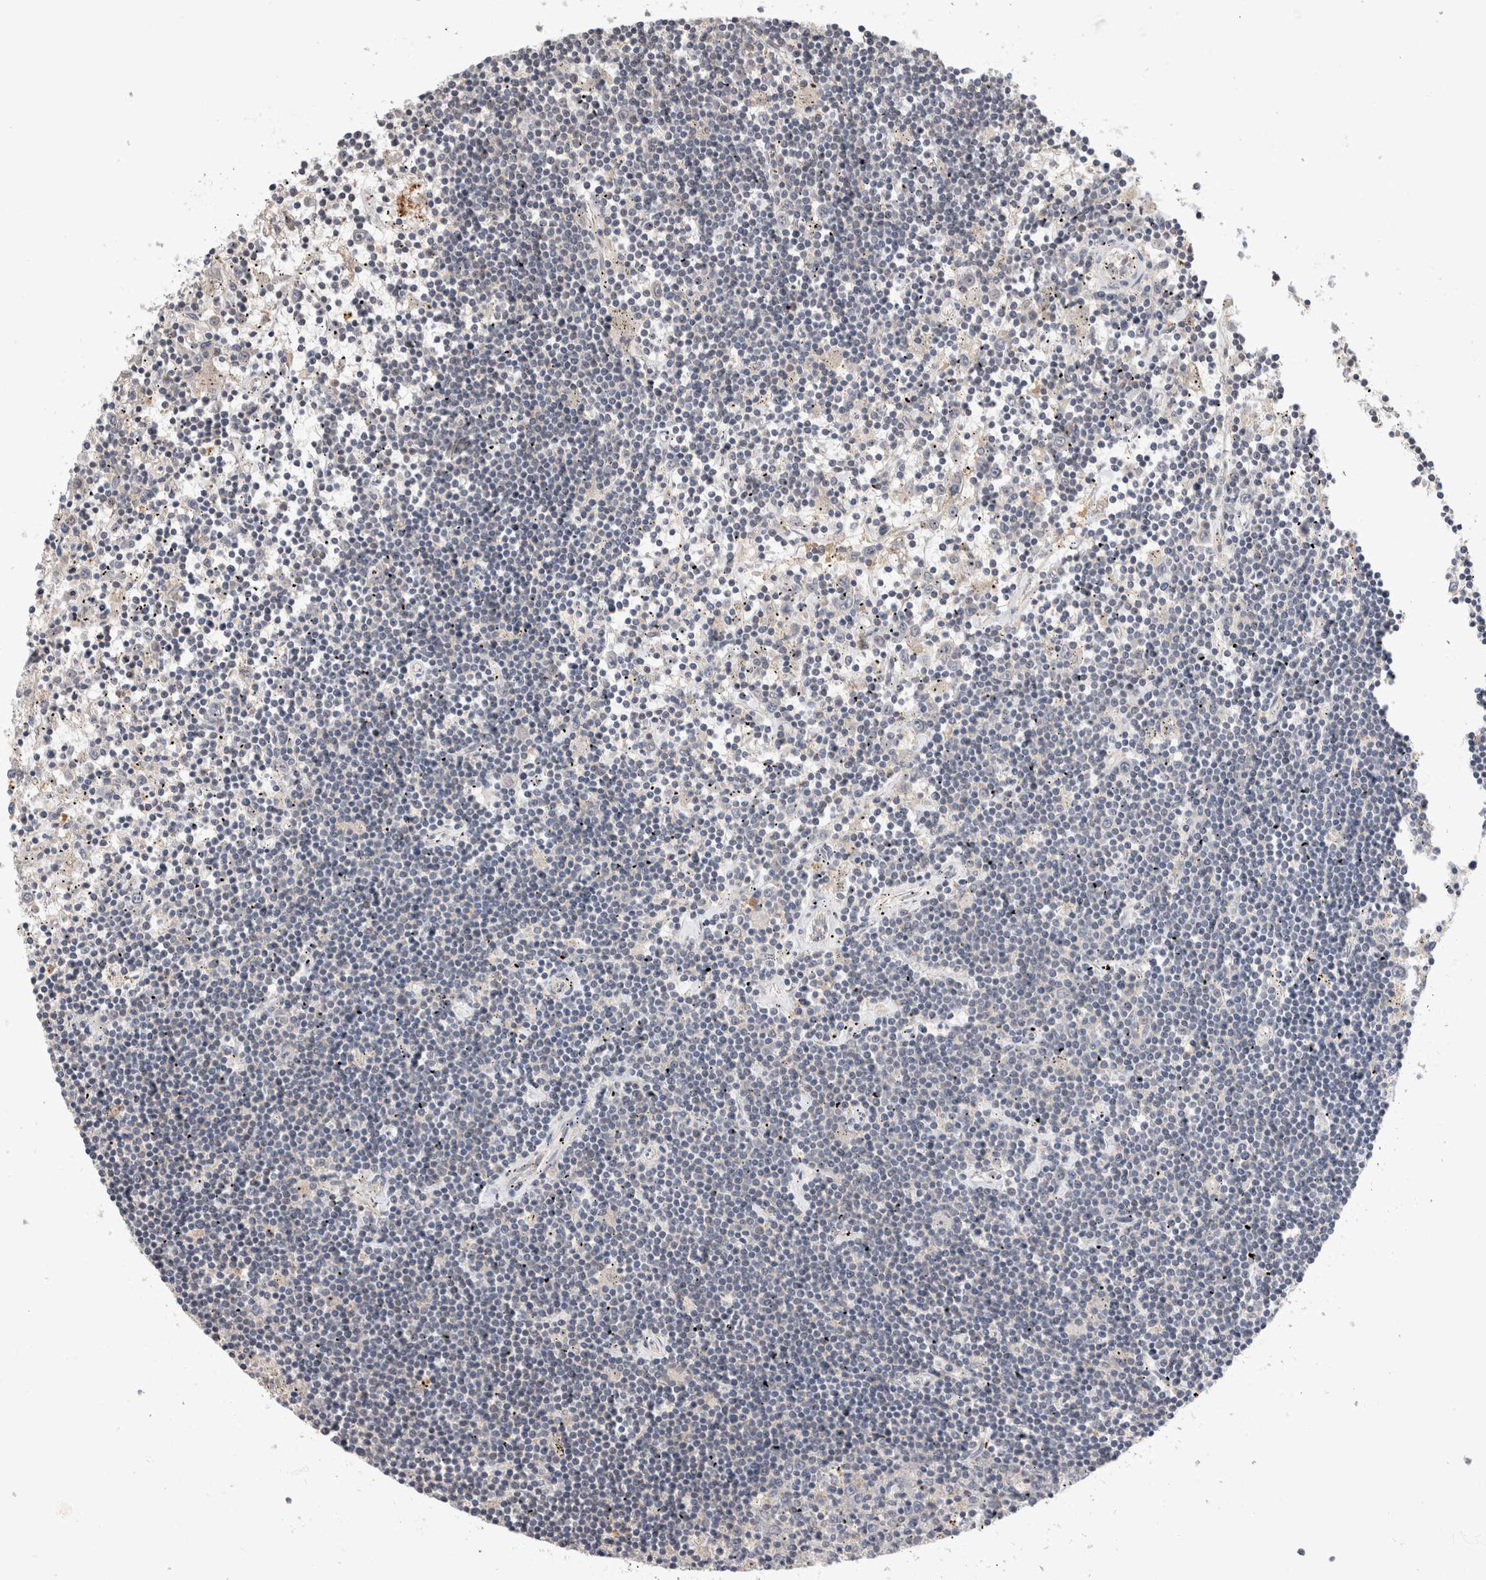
{"staining": {"intensity": "negative", "quantity": "none", "location": "none"}, "tissue": "lymphoma", "cell_type": "Tumor cells", "image_type": "cancer", "snomed": [{"axis": "morphology", "description": "Malignant lymphoma, non-Hodgkin's type, Low grade"}, {"axis": "topography", "description": "Spleen"}], "caption": "An immunohistochemistry photomicrograph of malignant lymphoma, non-Hodgkin's type (low-grade) is shown. There is no staining in tumor cells of malignant lymphoma, non-Hodgkin's type (low-grade).", "gene": "PGM1", "patient": {"sex": "male", "age": 76}}